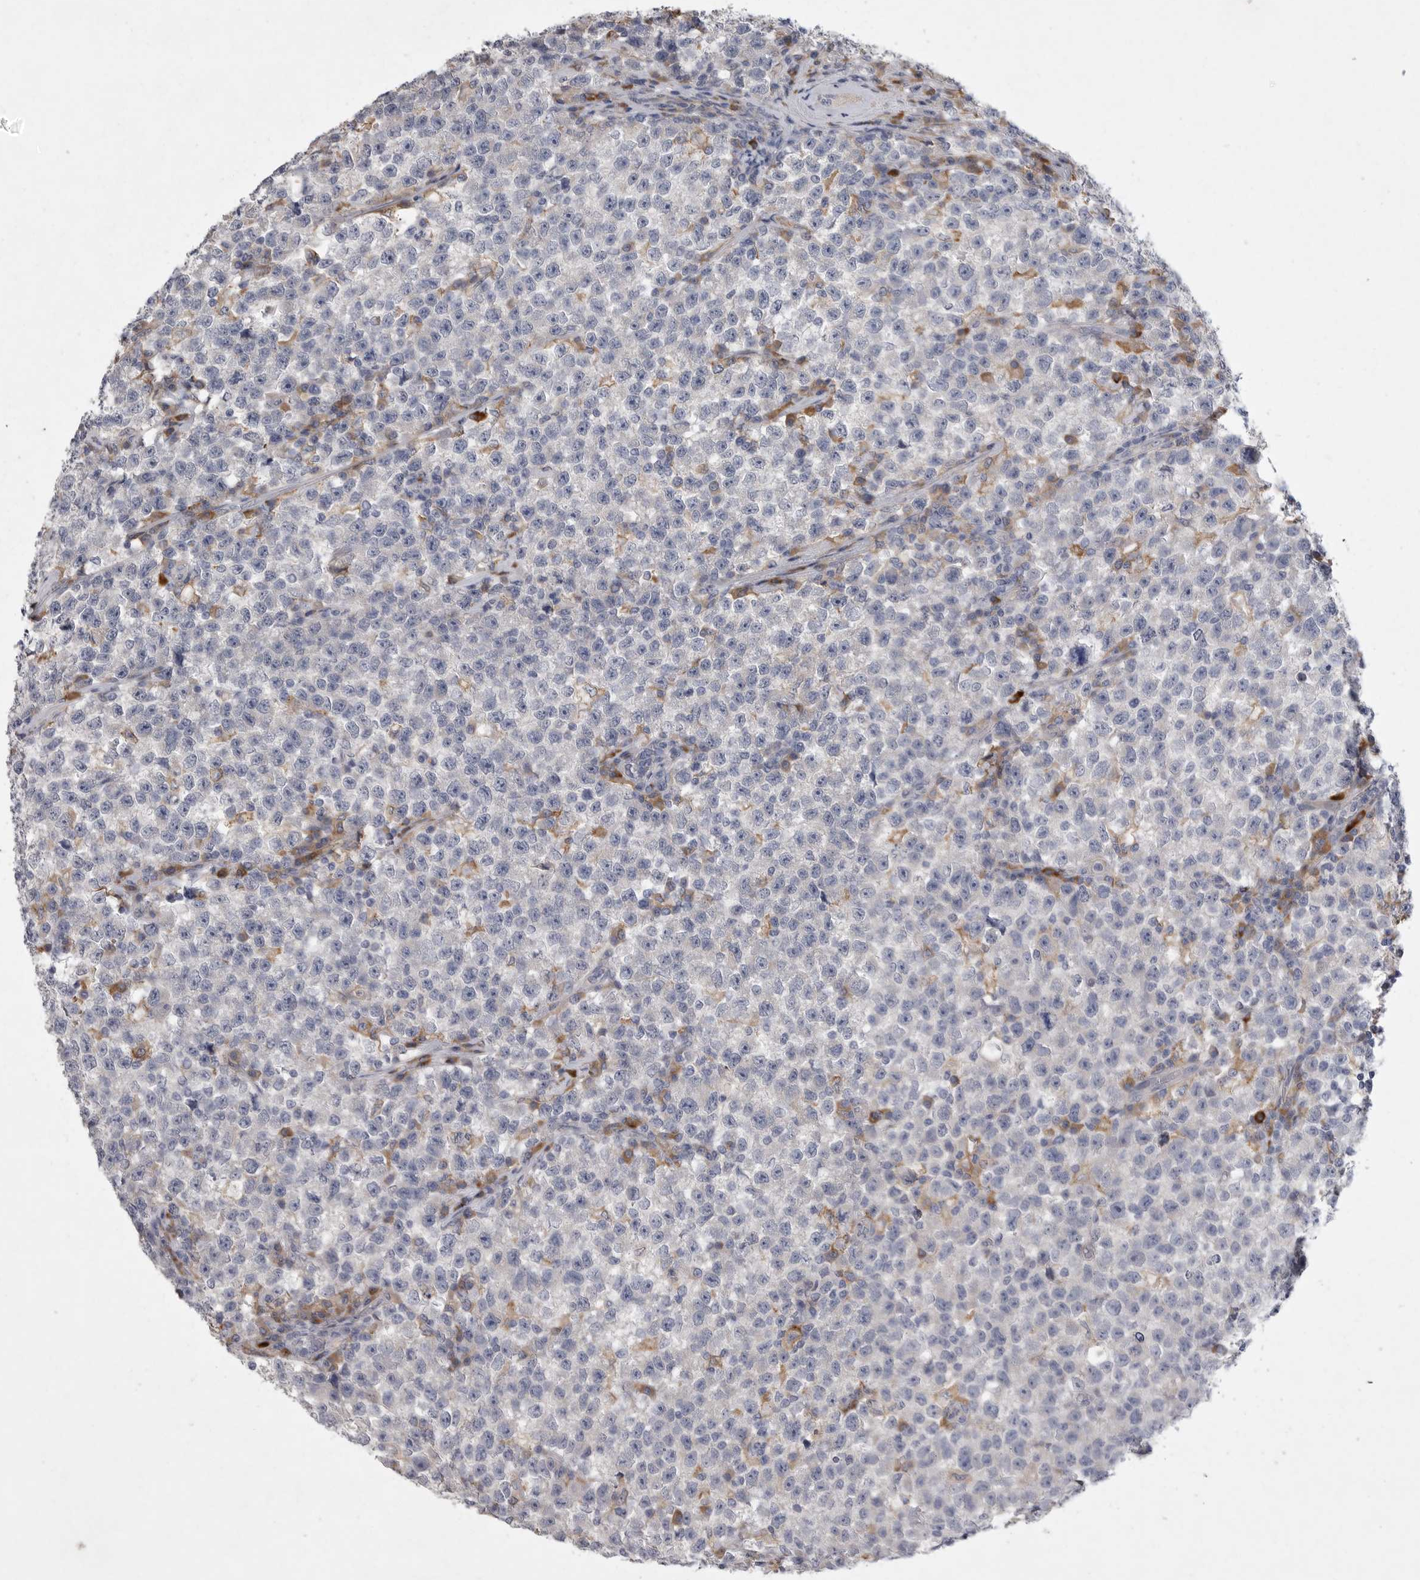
{"staining": {"intensity": "negative", "quantity": "none", "location": "none"}, "tissue": "testis cancer", "cell_type": "Tumor cells", "image_type": "cancer", "snomed": [{"axis": "morphology", "description": "Seminoma, NOS"}, {"axis": "topography", "description": "Testis"}], "caption": "DAB (3,3'-diaminobenzidine) immunohistochemical staining of human testis cancer (seminoma) displays no significant positivity in tumor cells.", "gene": "EDEM3", "patient": {"sex": "male", "age": 22}}